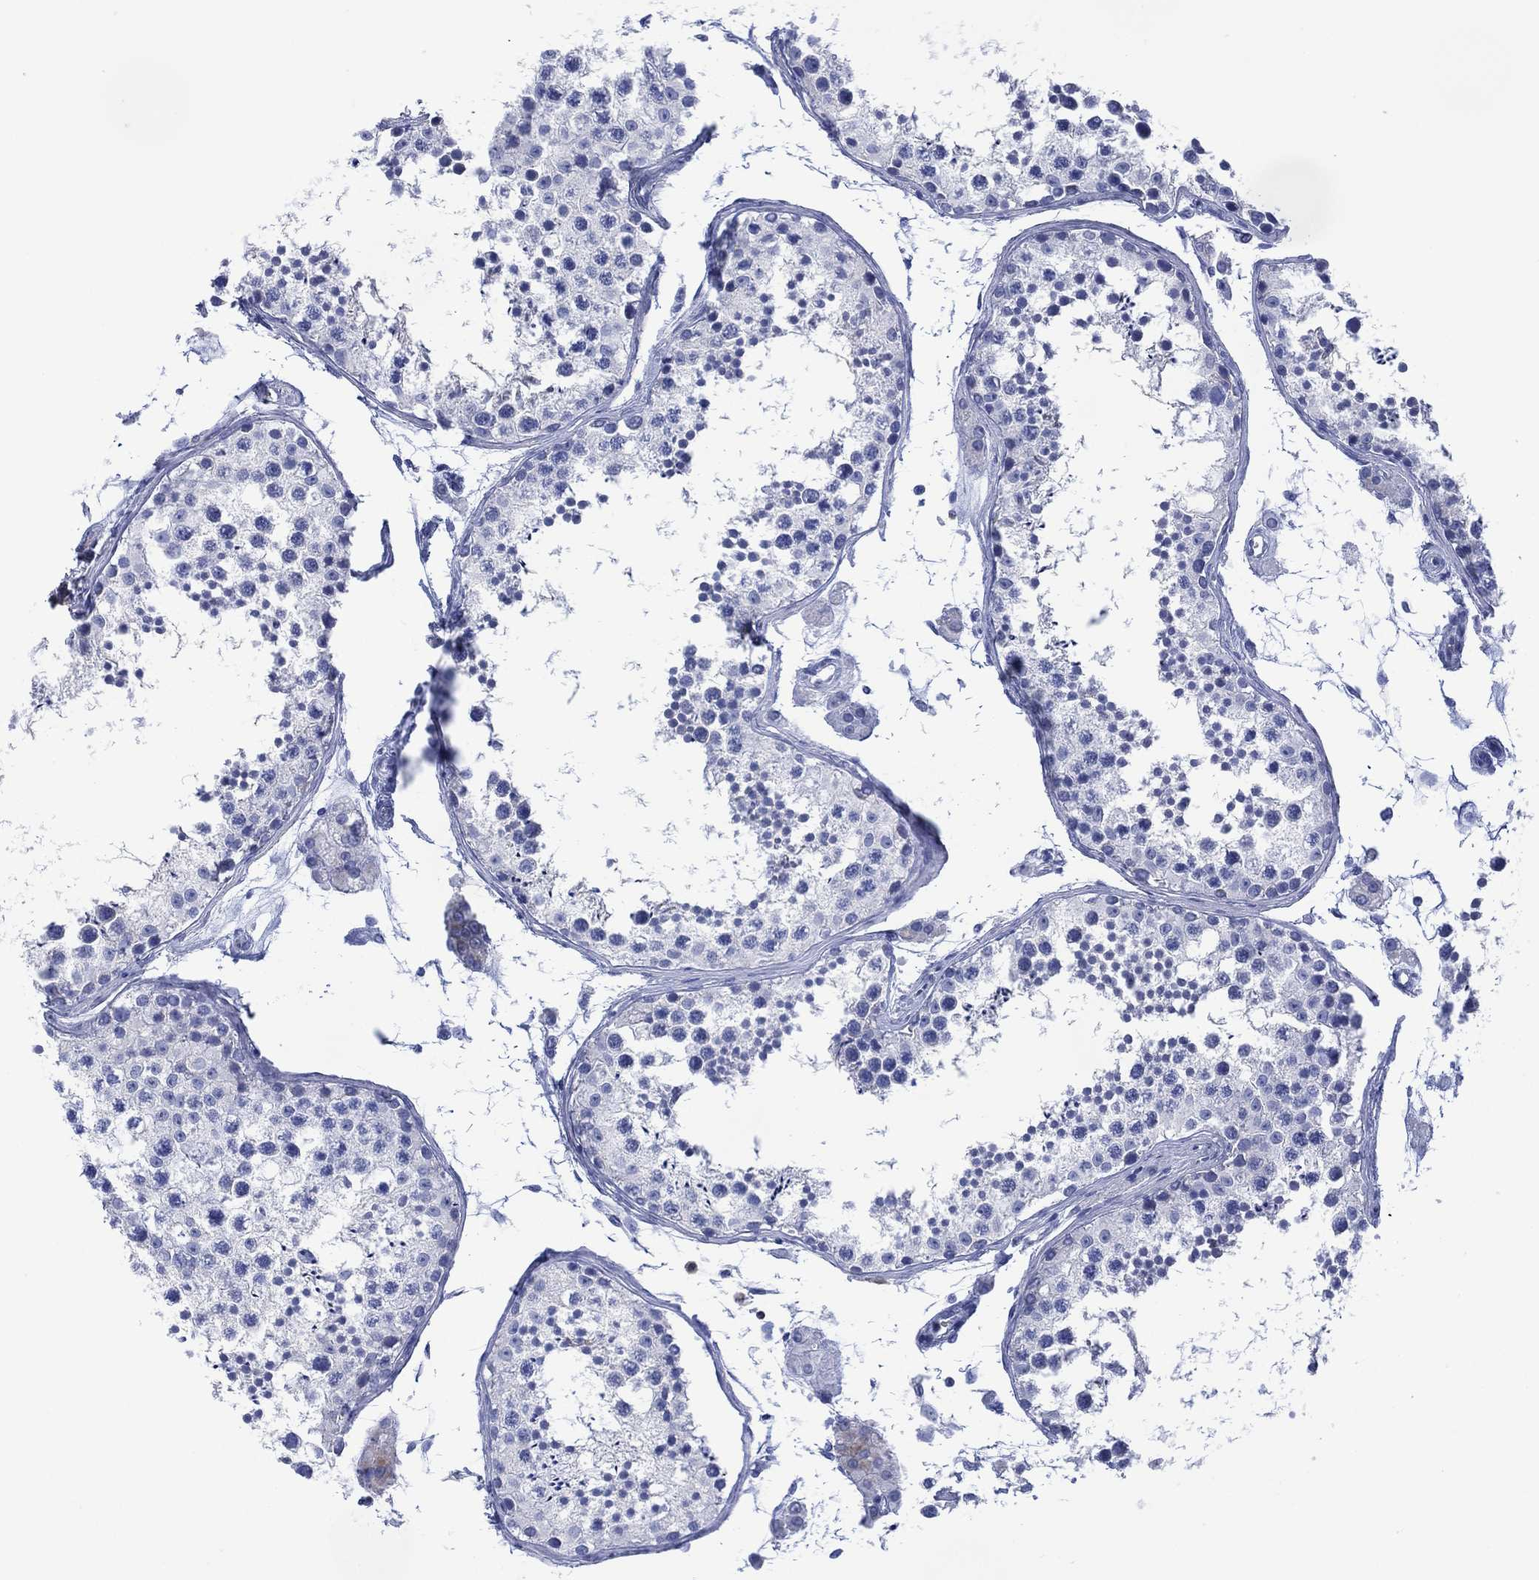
{"staining": {"intensity": "negative", "quantity": "none", "location": "none"}, "tissue": "testis", "cell_type": "Cells in seminiferous ducts", "image_type": "normal", "snomed": [{"axis": "morphology", "description": "Normal tissue, NOS"}, {"axis": "topography", "description": "Testis"}], "caption": "DAB immunohistochemical staining of benign testis exhibits no significant positivity in cells in seminiferous ducts. (Stains: DAB (3,3'-diaminobenzidine) immunohistochemistry (IHC) with hematoxylin counter stain, Microscopy: brightfield microscopy at high magnification).", "gene": "DPP4", "patient": {"sex": "male", "age": 41}}